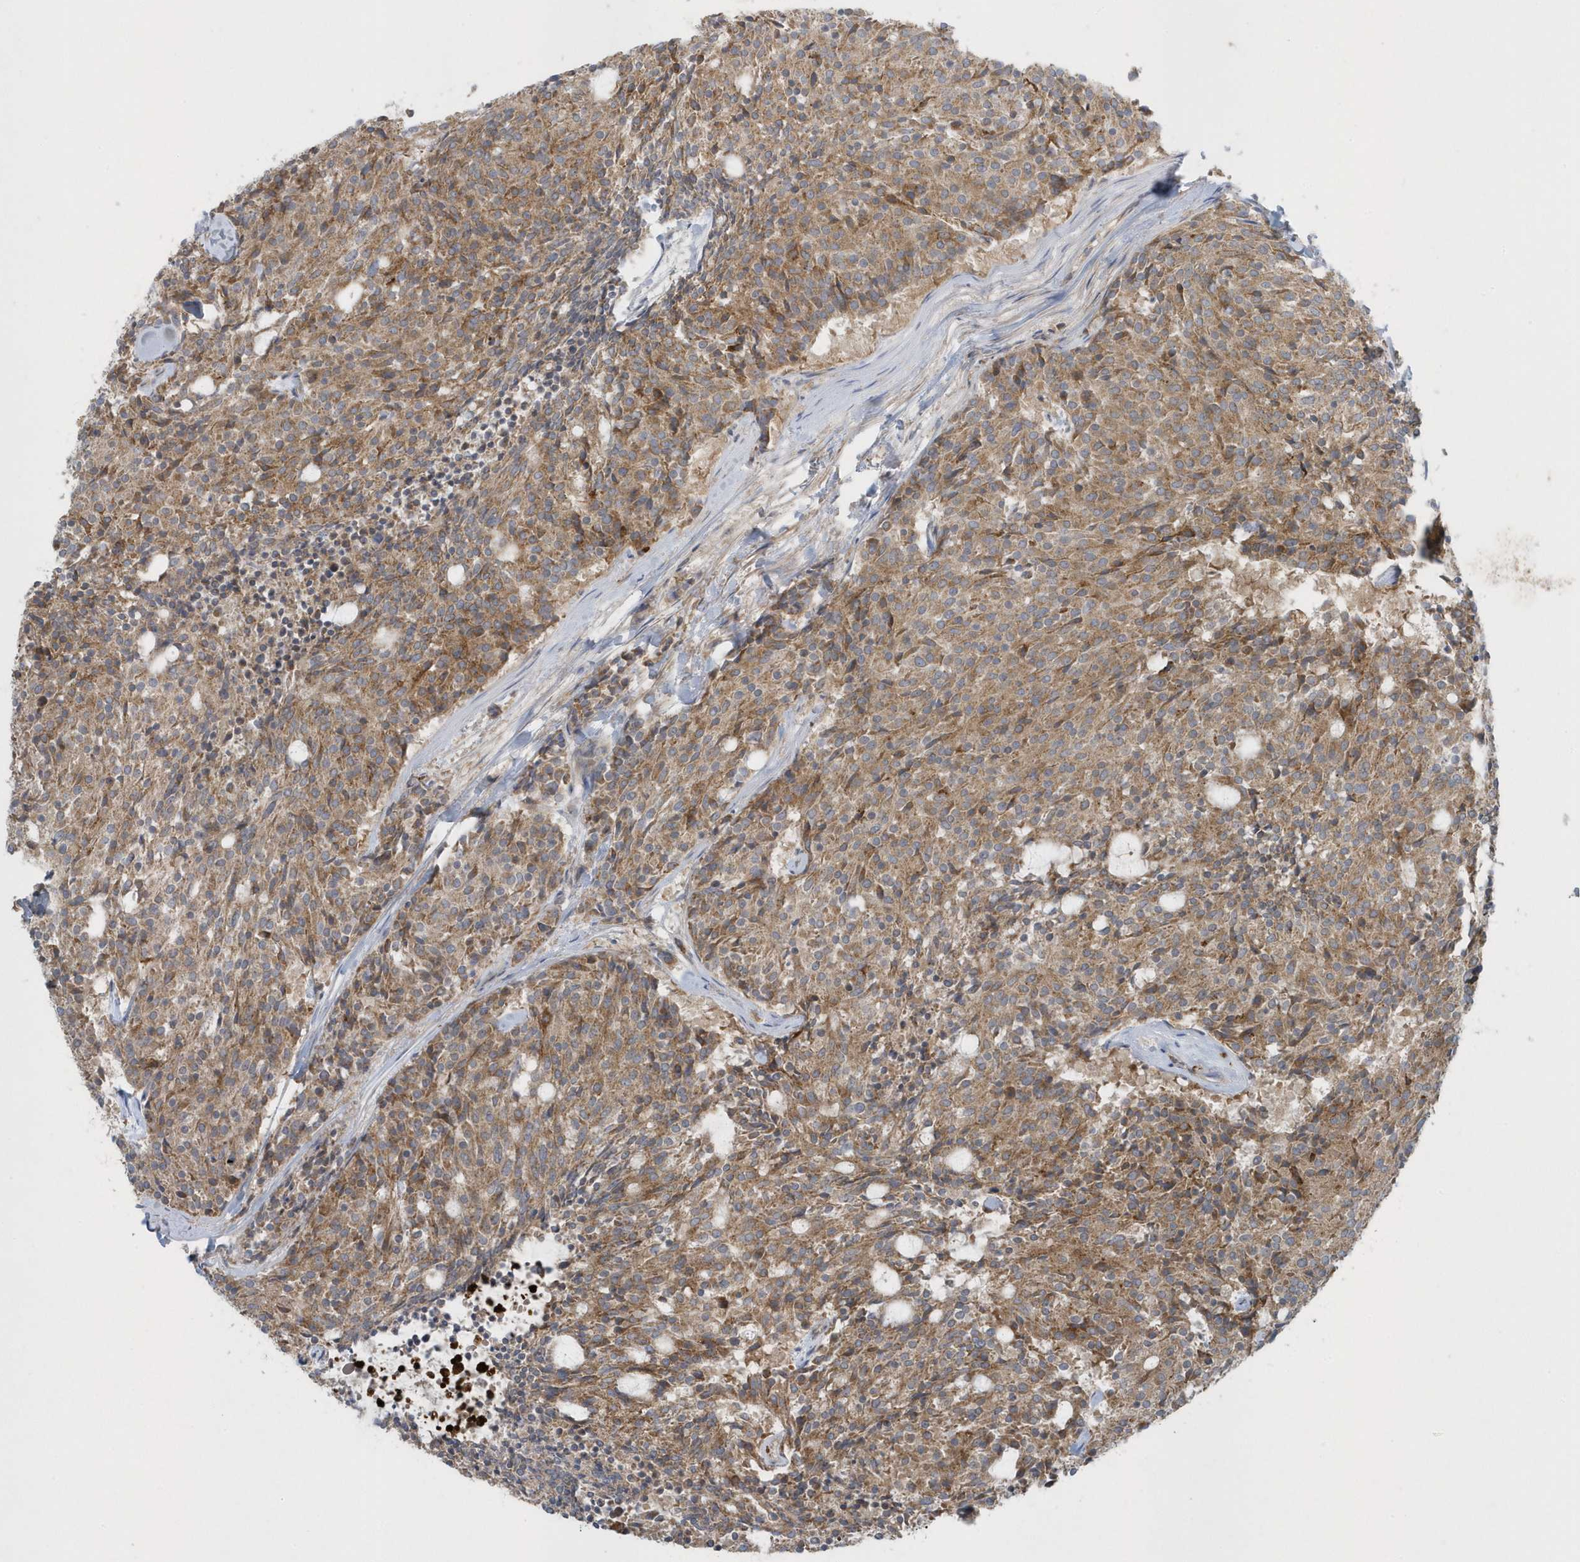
{"staining": {"intensity": "moderate", "quantity": ">75%", "location": "cytoplasmic/membranous"}, "tissue": "carcinoid", "cell_type": "Tumor cells", "image_type": "cancer", "snomed": [{"axis": "morphology", "description": "Carcinoid, malignant, NOS"}, {"axis": "topography", "description": "Pancreas"}], "caption": "The immunohistochemical stain shows moderate cytoplasmic/membranous expression in tumor cells of carcinoid (malignant) tissue.", "gene": "SLC38A2", "patient": {"sex": "female", "age": 54}}